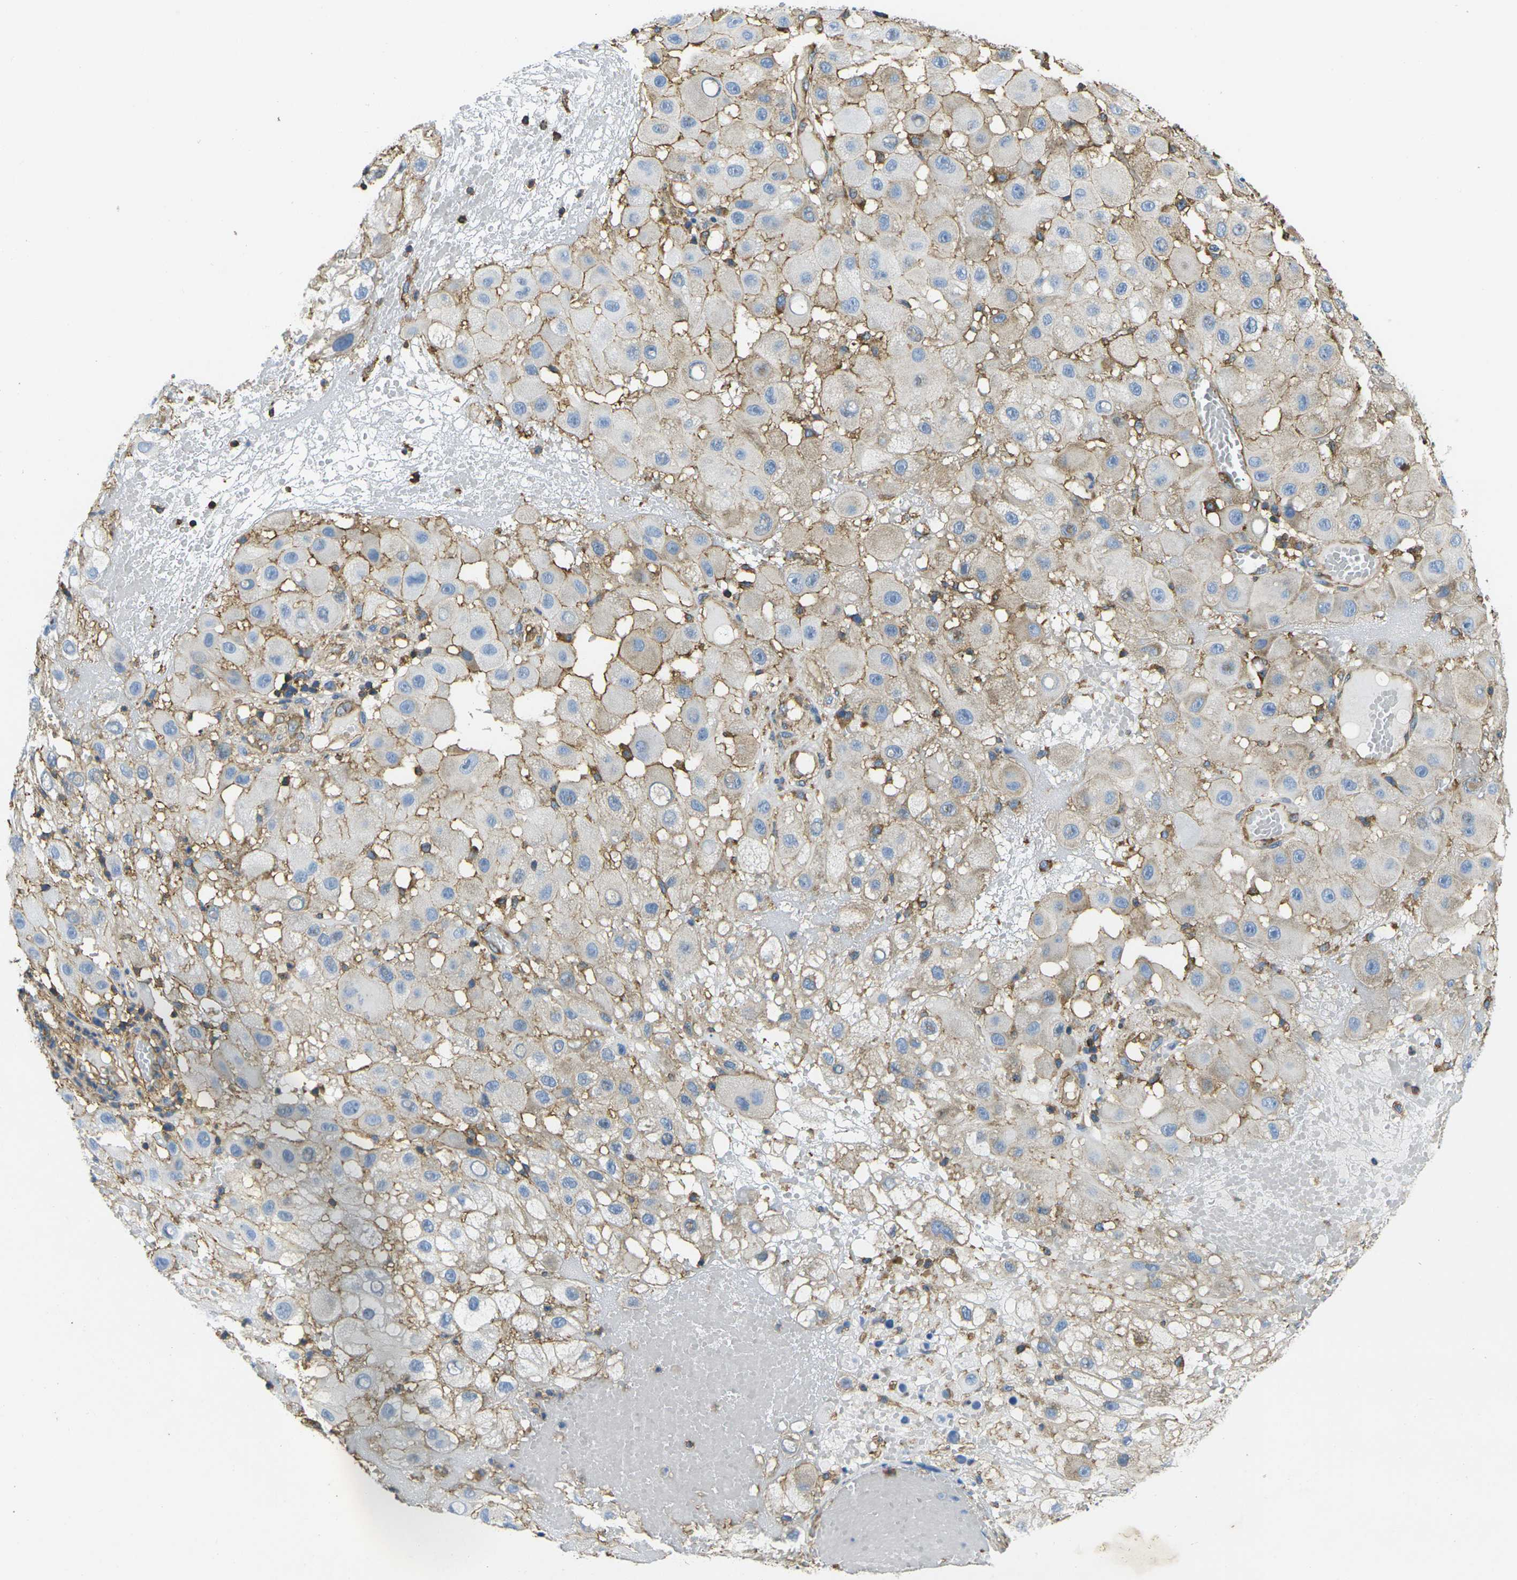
{"staining": {"intensity": "moderate", "quantity": ">75%", "location": "cytoplasmic/membranous"}, "tissue": "melanoma", "cell_type": "Tumor cells", "image_type": "cancer", "snomed": [{"axis": "morphology", "description": "Malignant melanoma, NOS"}, {"axis": "topography", "description": "Skin"}], "caption": "A high-resolution micrograph shows IHC staining of melanoma, which shows moderate cytoplasmic/membranous expression in about >75% of tumor cells.", "gene": "FAM110D", "patient": {"sex": "female", "age": 81}}